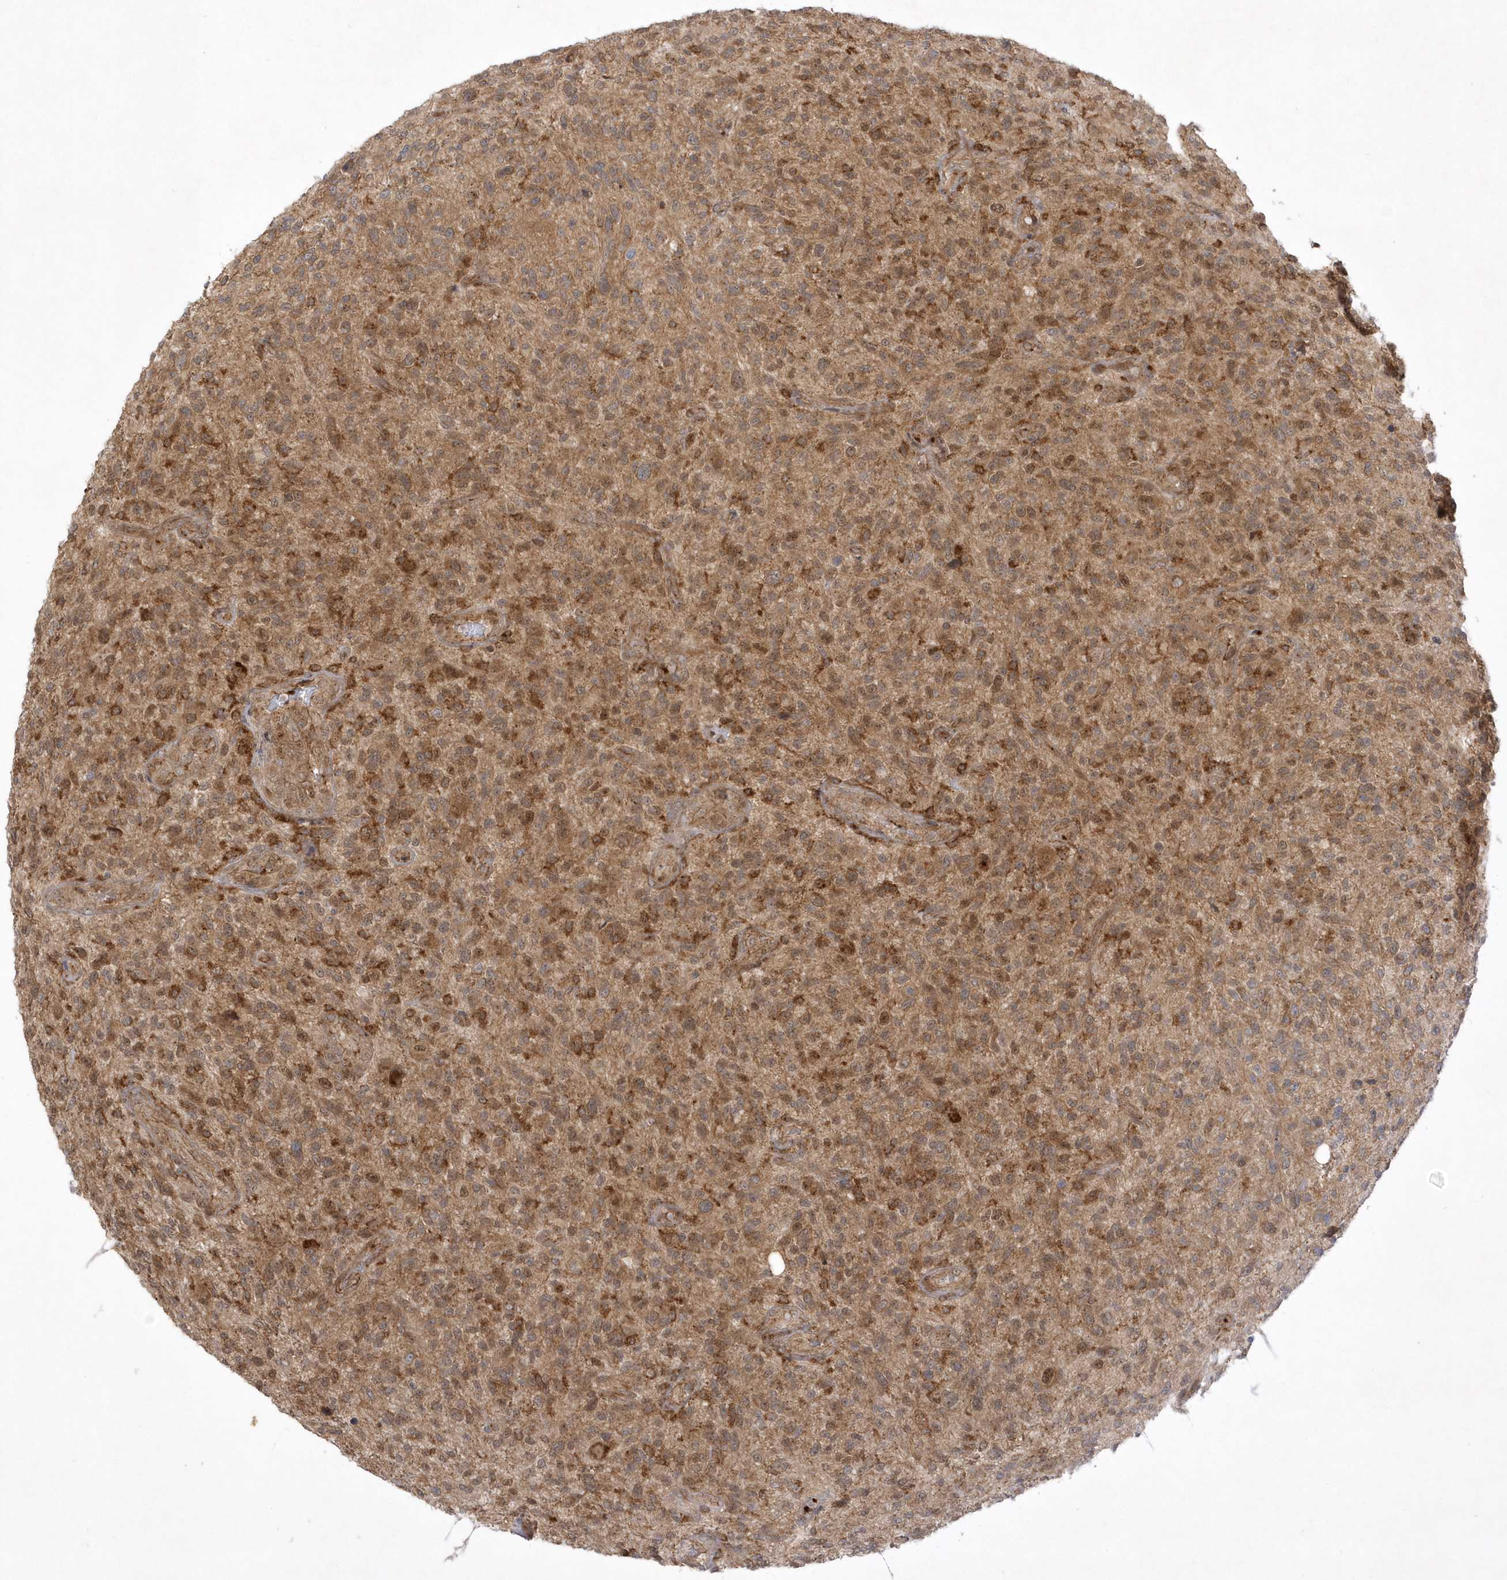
{"staining": {"intensity": "moderate", "quantity": ">75%", "location": "cytoplasmic/membranous,nuclear"}, "tissue": "glioma", "cell_type": "Tumor cells", "image_type": "cancer", "snomed": [{"axis": "morphology", "description": "Glioma, malignant, High grade"}, {"axis": "topography", "description": "Brain"}], "caption": "Protein staining of glioma tissue exhibits moderate cytoplasmic/membranous and nuclear positivity in approximately >75% of tumor cells.", "gene": "NAF1", "patient": {"sex": "male", "age": 47}}